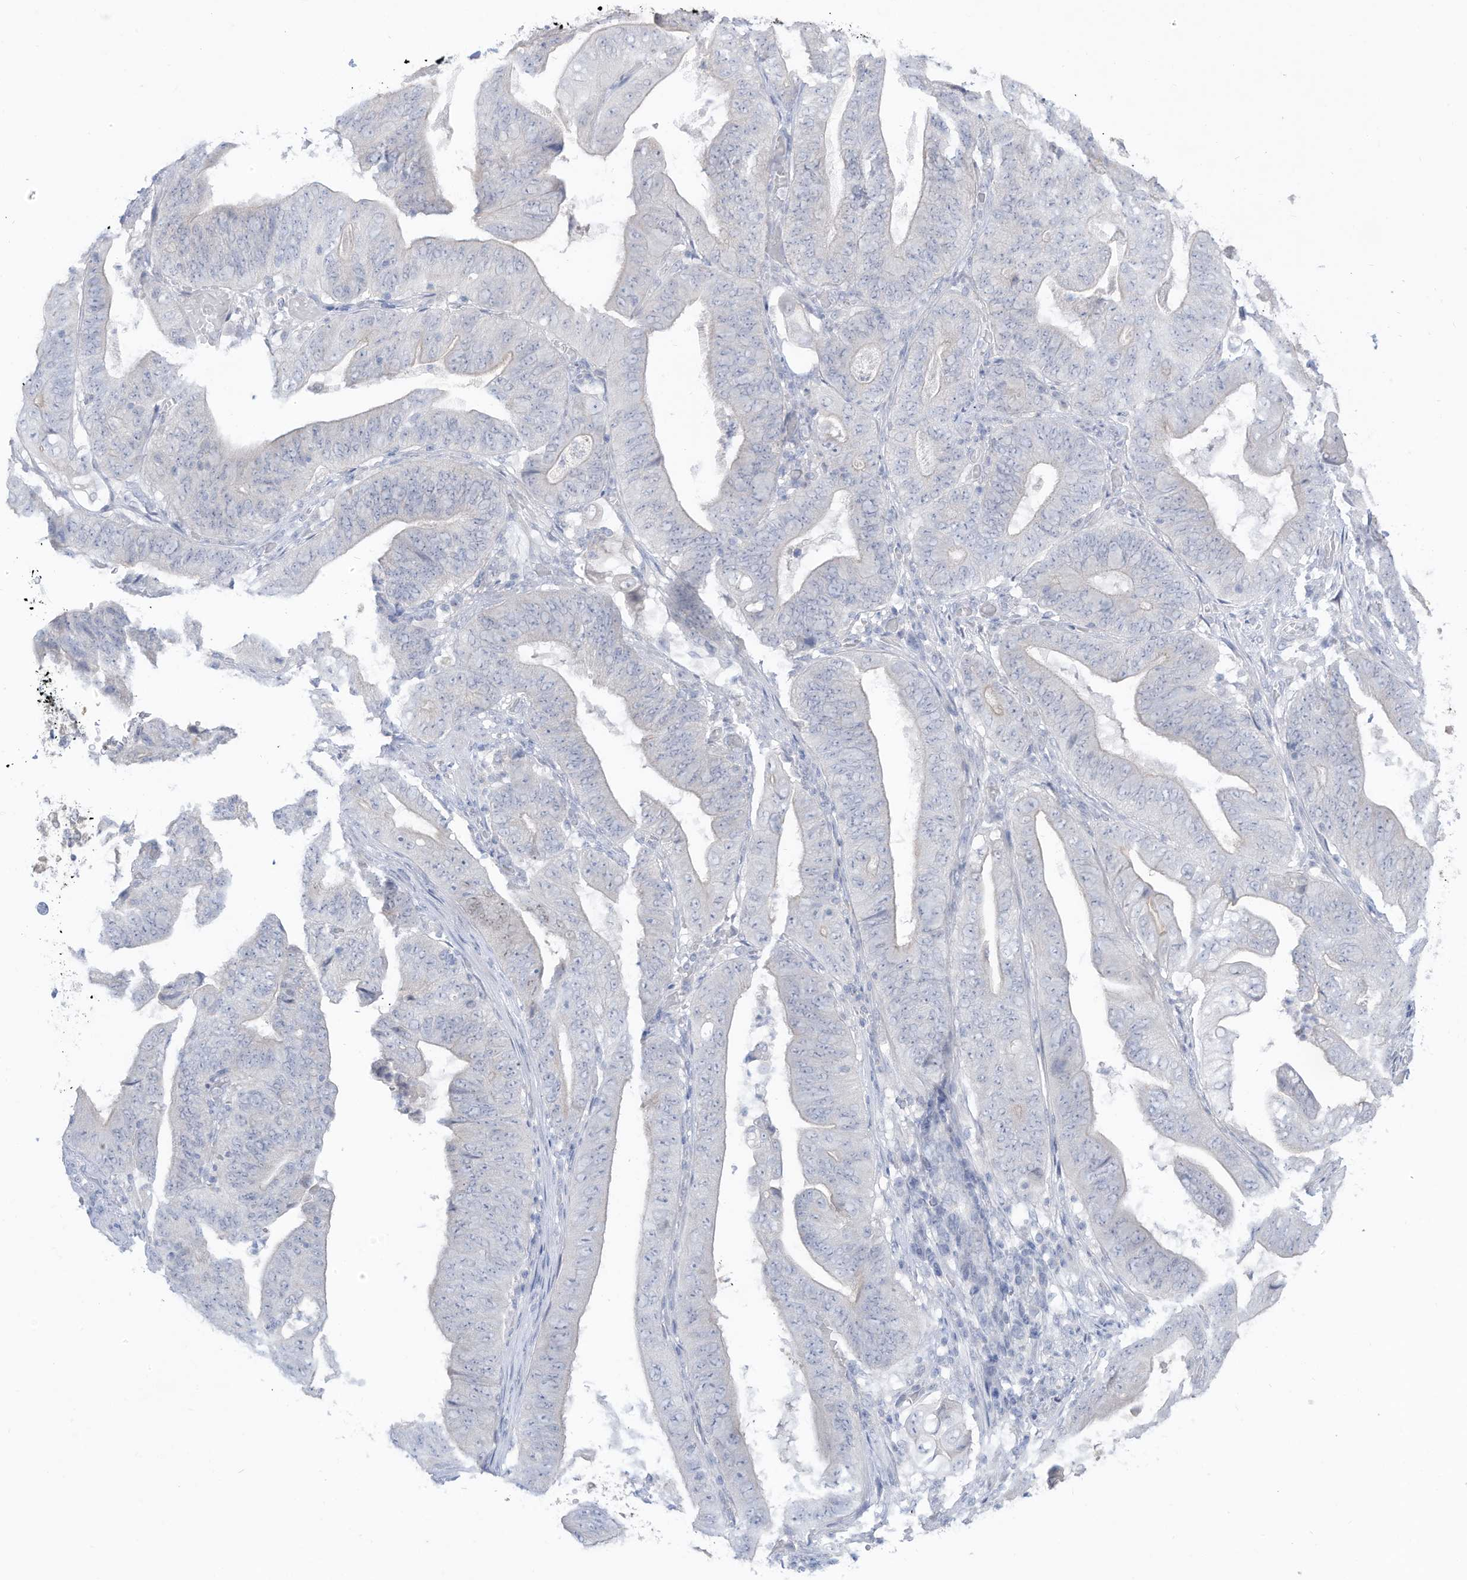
{"staining": {"intensity": "negative", "quantity": "none", "location": "none"}, "tissue": "stomach cancer", "cell_type": "Tumor cells", "image_type": "cancer", "snomed": [{"axis": "morphology", "description": "Adenocarcinoma, NOS"}, {"axis": "topography", "description": "Stomach"}], "caption": "Immunohistochemical staining of human stomach adenocarcinoma reveals no significant expression in tumor cells.", "gene": "OGT", "patient": {"sex": "female", "age": 73}}